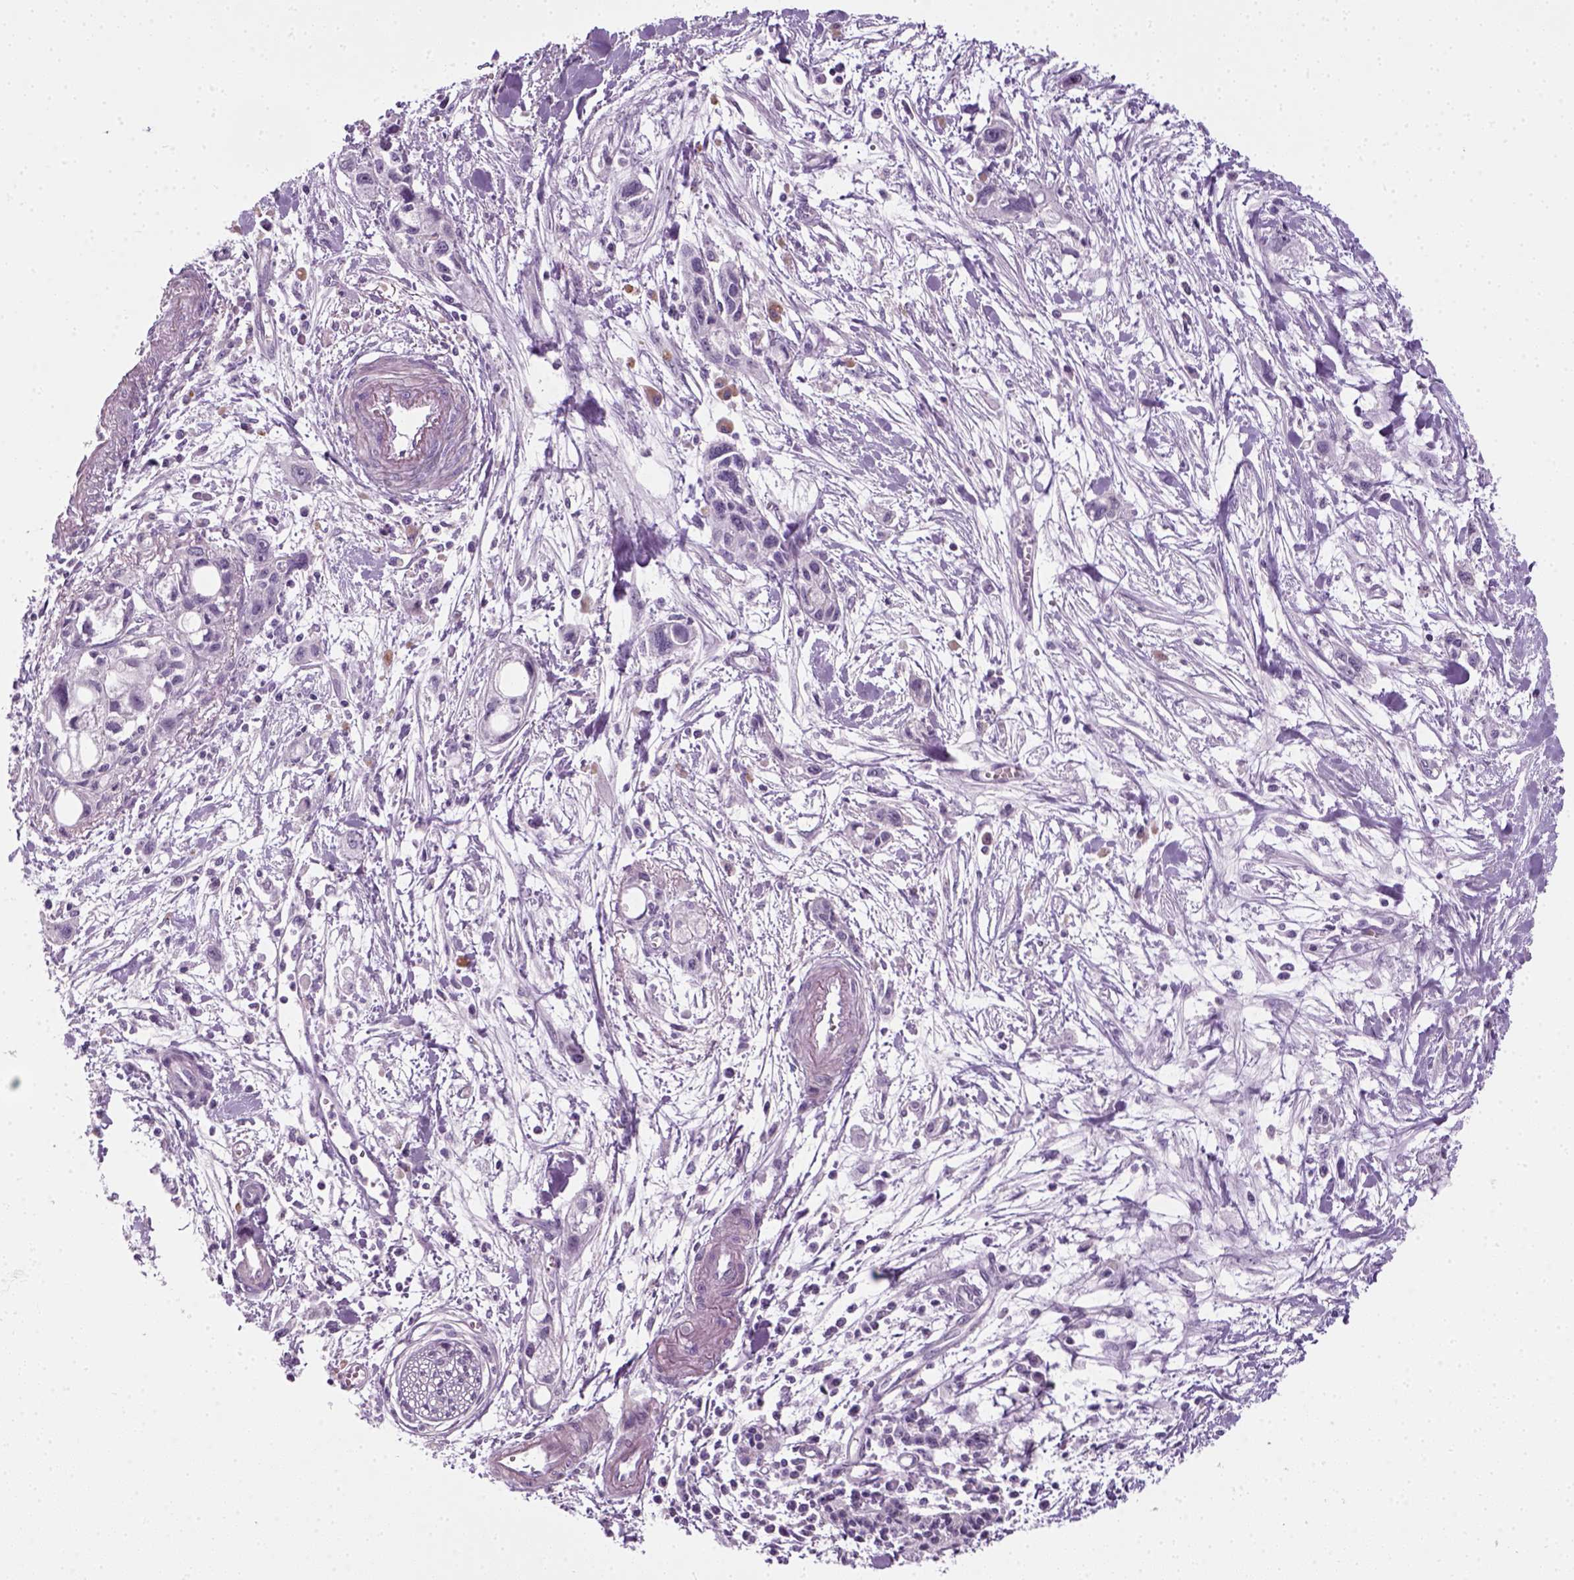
{"staining": {"intensity": "negative", "quantity": "none", "location": "none"}, "tissue": "pancreatic cancer", "cell_type": "Tumor cells", "image_type": "cancer", "snomed": [{"axis": "morphology", "description": "Adenocarcinoma, NOS"}, {"axis": "topography", "description": "Pancreas"}], "caption": "This micrograph is of adenocarcinoma (pancreatic) stained with IHC to label a protein in brown with the nuclei are counter-stained blue. There is no positivity in tumor cells.", "gene": "ELOVL3", "patient": {"sex": "female", "age": 61}}